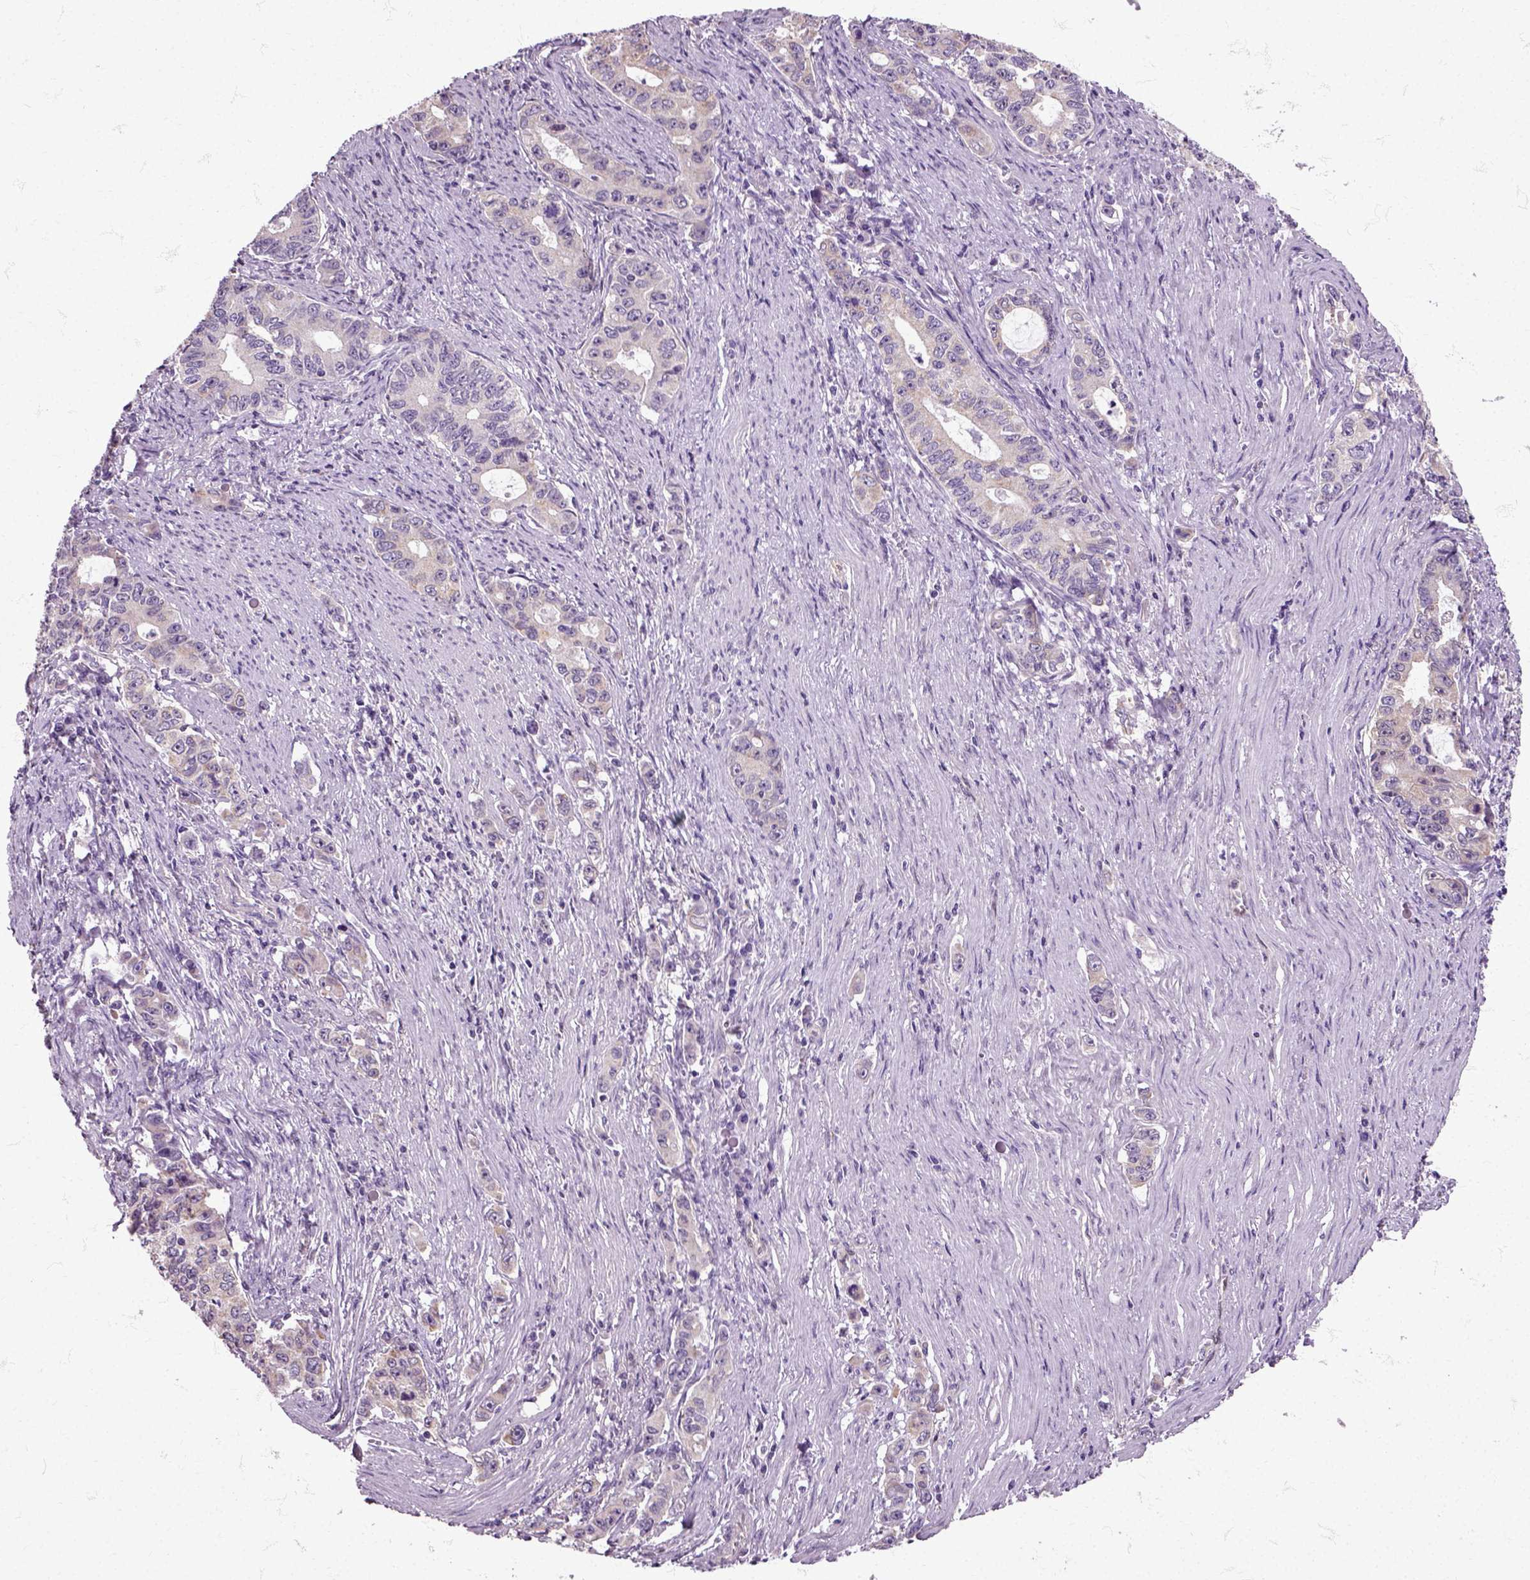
{"staining": {"intensity": "negative", "quantity": "none", "location": "none"}, "tissue": "stomach cancer", "cell_type": "Tumor cells", "image_type": "cancer", "snomed": [{"axis": "morphology", "description": "Adenocarcinoma, NOS"}, {"axis": "topography", "description": "Stomach, lower"}], "caption": "An immunohistochemistry (IHC) image of stomach cancer is shown. There is no staining in tumor cells of stomach cancer. The staining was performed using DAB (3,3'-diaminobenzidine) to visualize the protein expression in brown, while the nuclei were stained in blue with hematoxylin (Magnification: 20x).", "gene": "HSPA2", "patient": {"sex": "female", "age": 72}}